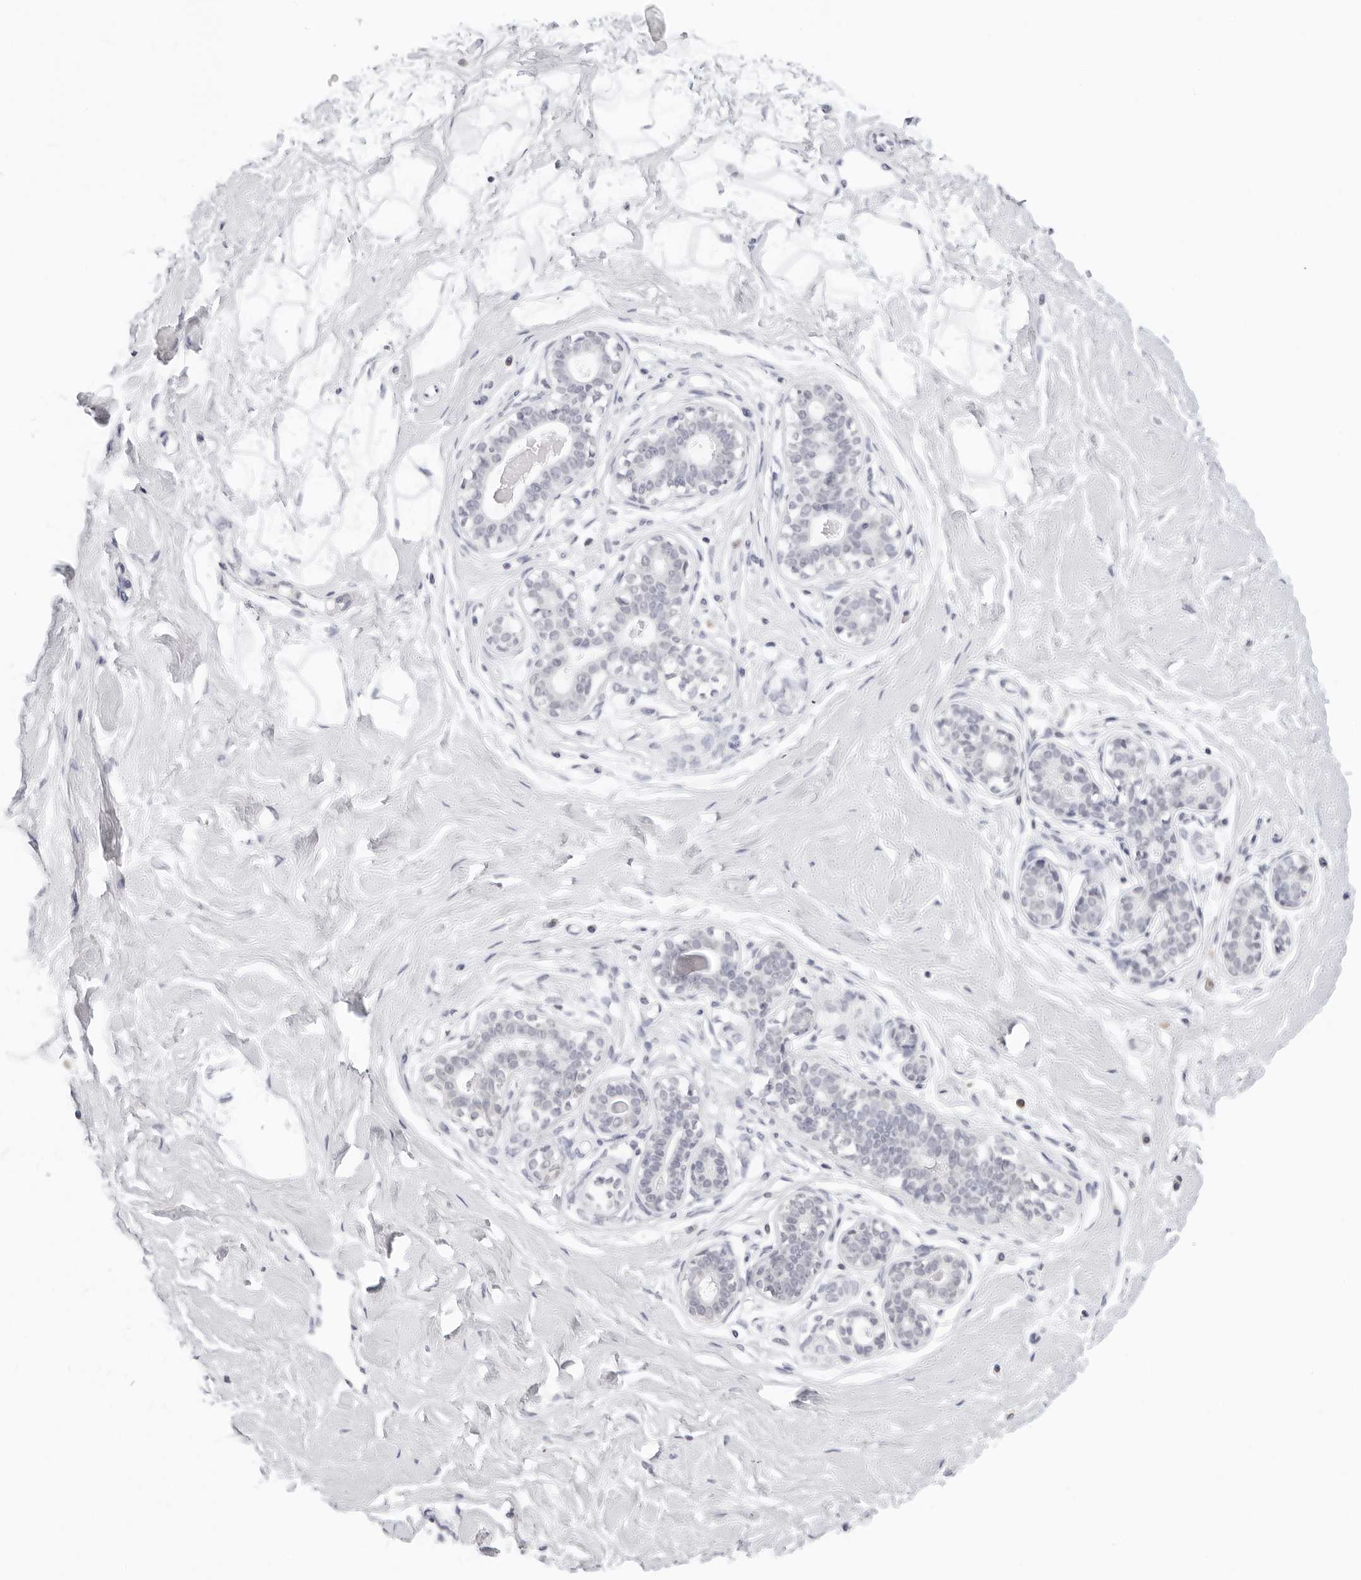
{"staining": {"intensity": "negative", "quantity": "none", "location": "none"}, "tissue": "breast", "cell_type": "Adipocytes", "image_type": "normal", "snomed": [{"axis": "morphology", "description": "Normal tissue, NOS"}, {"axis": "morphology", "description": "Adenoma, NOS"}, {"axis": "topography", "description": "Breast"}], "caption": "Adipocytes show no significant protein expression in benign breast. (DAB IHC with hematoxylin counter stain).", "gene": "EDN2", "patient": {"sex": "female", "age": 23}}